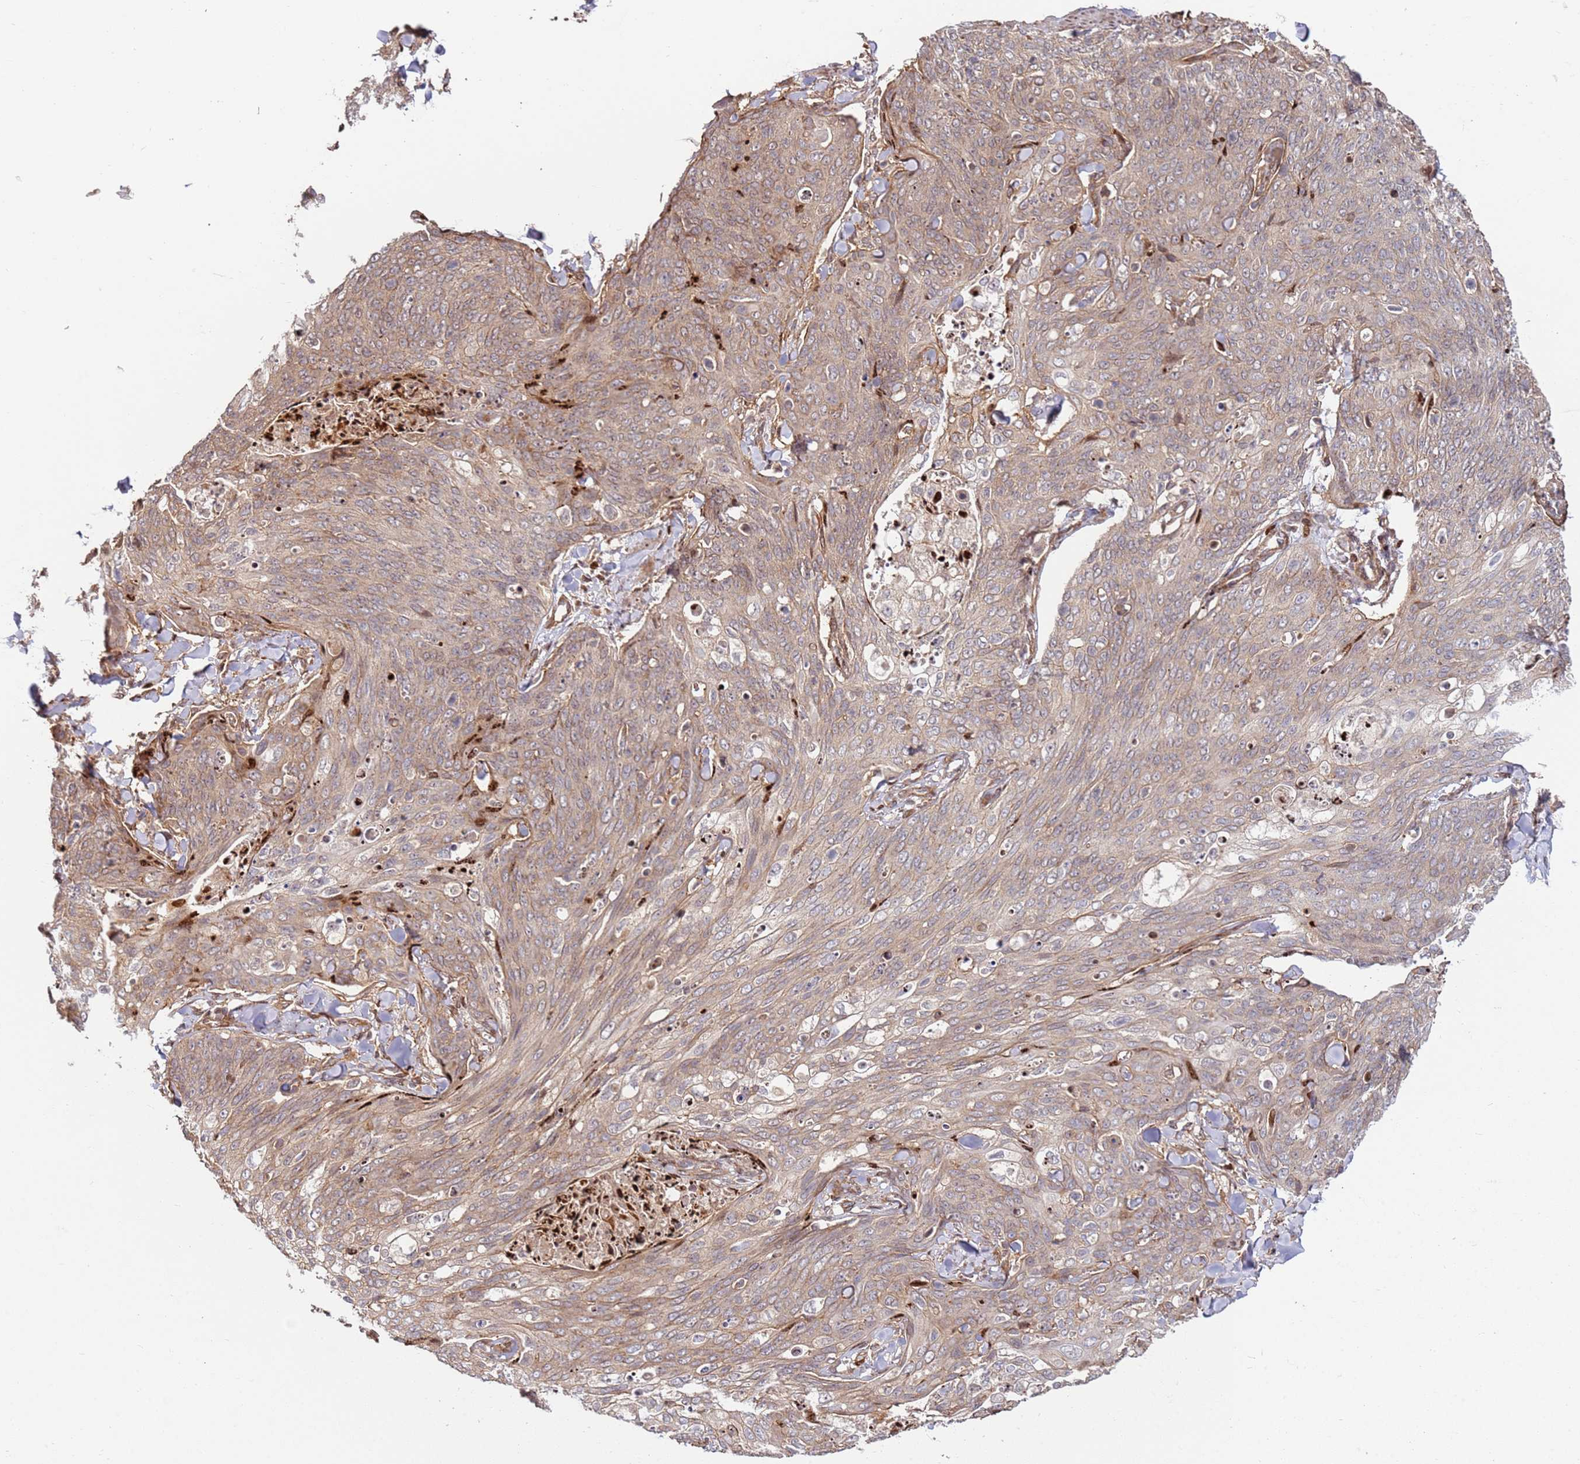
{"staining": {"intensity": "weak", "quantity": "25%-75%", "location": "cytoplasmic/membranous"}, "tissue": "skin cancer", "cell_type": "Tumor cells", "image_type": "cancer", "snomed": [{"axis": "morphology", "description": "Squamous cell carcinoma, NOS"}, {"axis": "topography", "description": "Skin"}, {"axis": "topography", "description": "Vulva"}], "caption": "This is an image of immunohistochemistry (IHC) staining of skin squamous cell carcinoma, which shows weak staining in the cytoplasmic/membranous of tumor cells.", "gene": "TMEM233", "patient": {"sex": "female", "age": 85}}